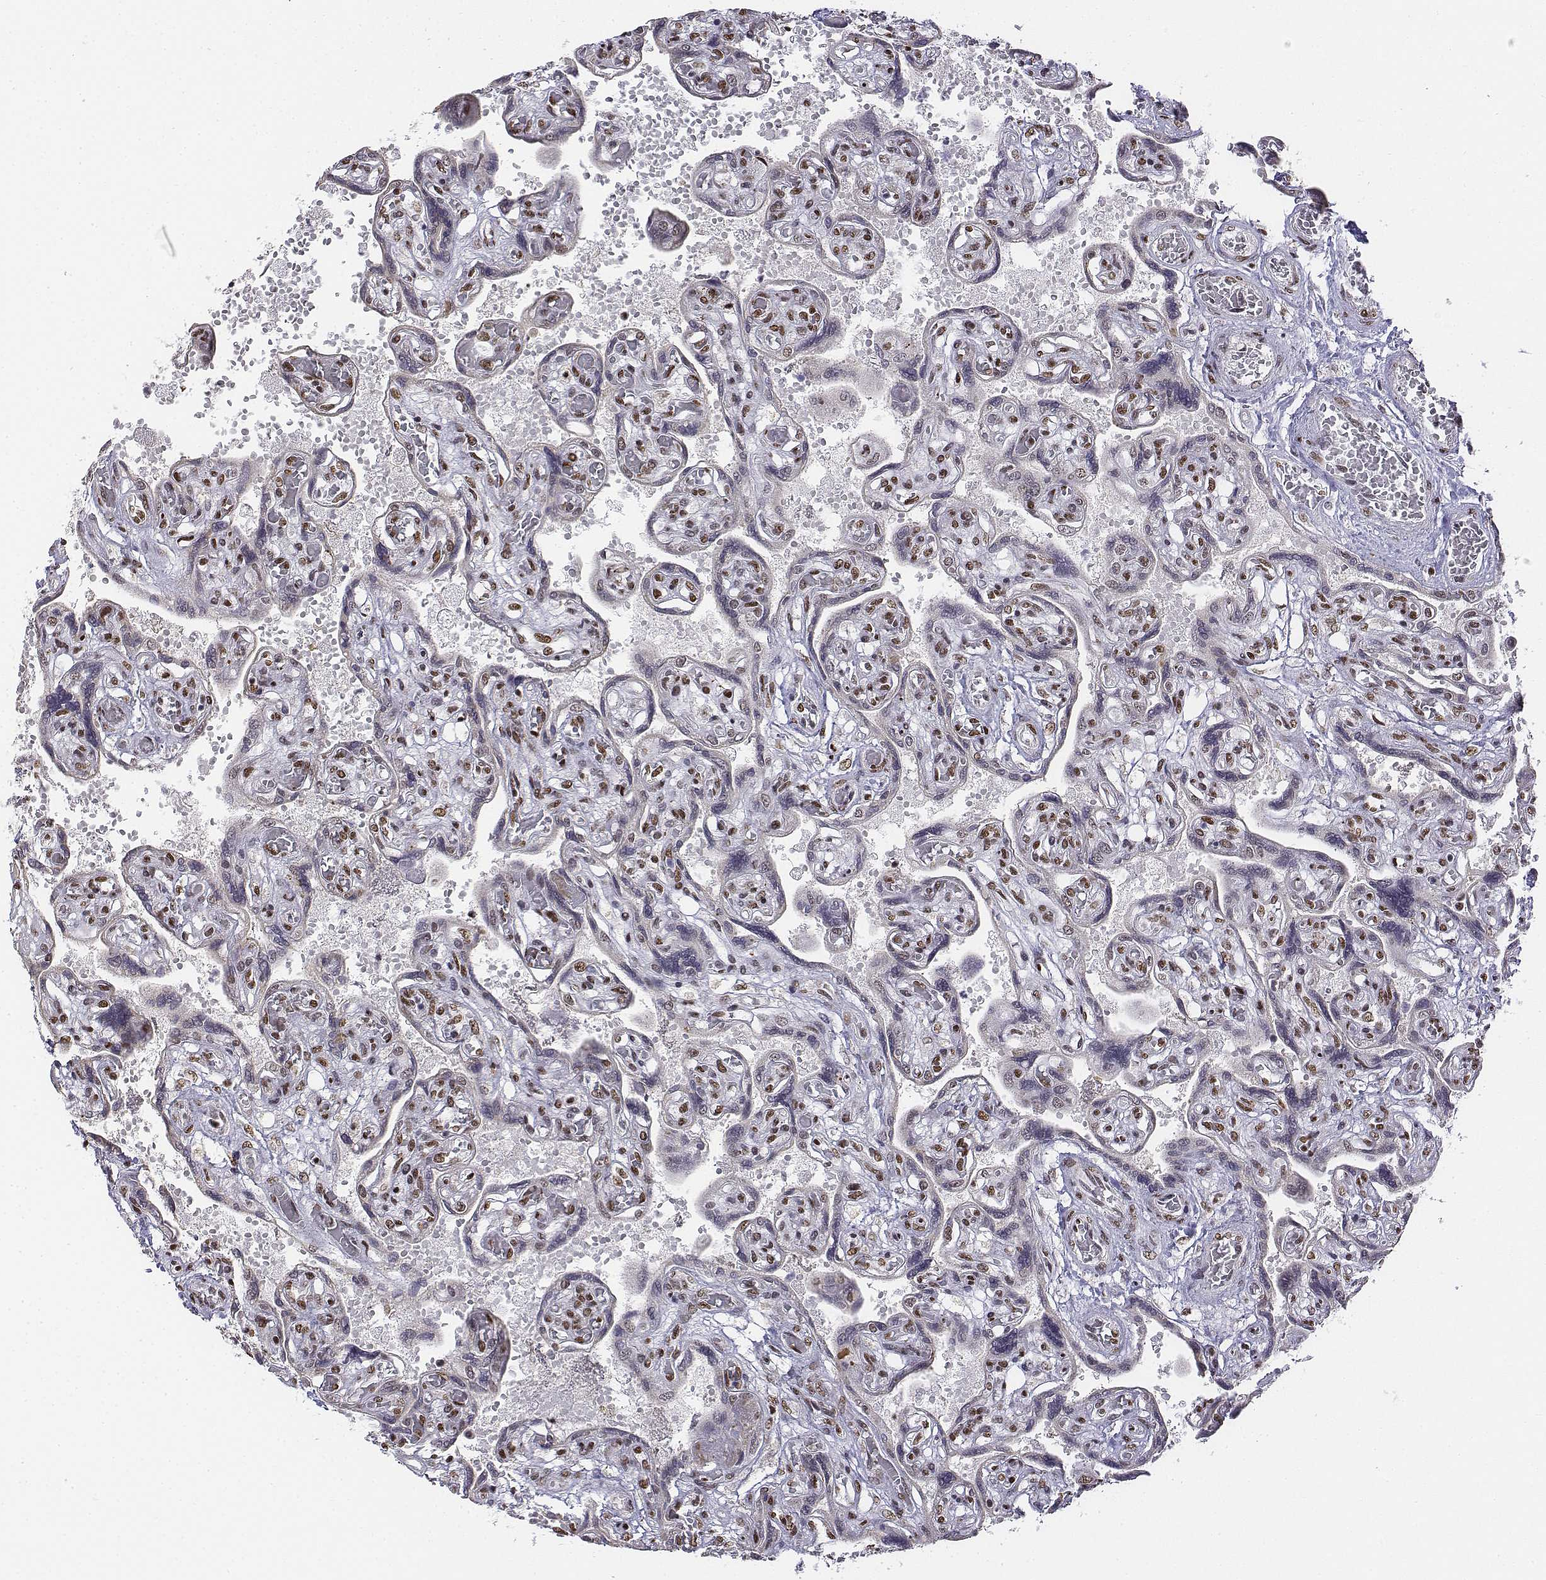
{"staining": {"intensity": "weak", "quantity": ">75%", "location": "nuclear"}, "tissue": "placenta", "cell_type": "Decidual cells", "image_type": "normal", "snomed": [{"axis": "morphology", "description": "Normal tissue, NOS"}, {"axis": "topography", "description": "Placenta"}], "caption": "DAB immunohistochemical staining of normal placenta demonstrates weak nuclear protein expression in about >75% of decidual cells.", "gene": "SETD1A", "patient": {"sex": "female", "age": 32}}